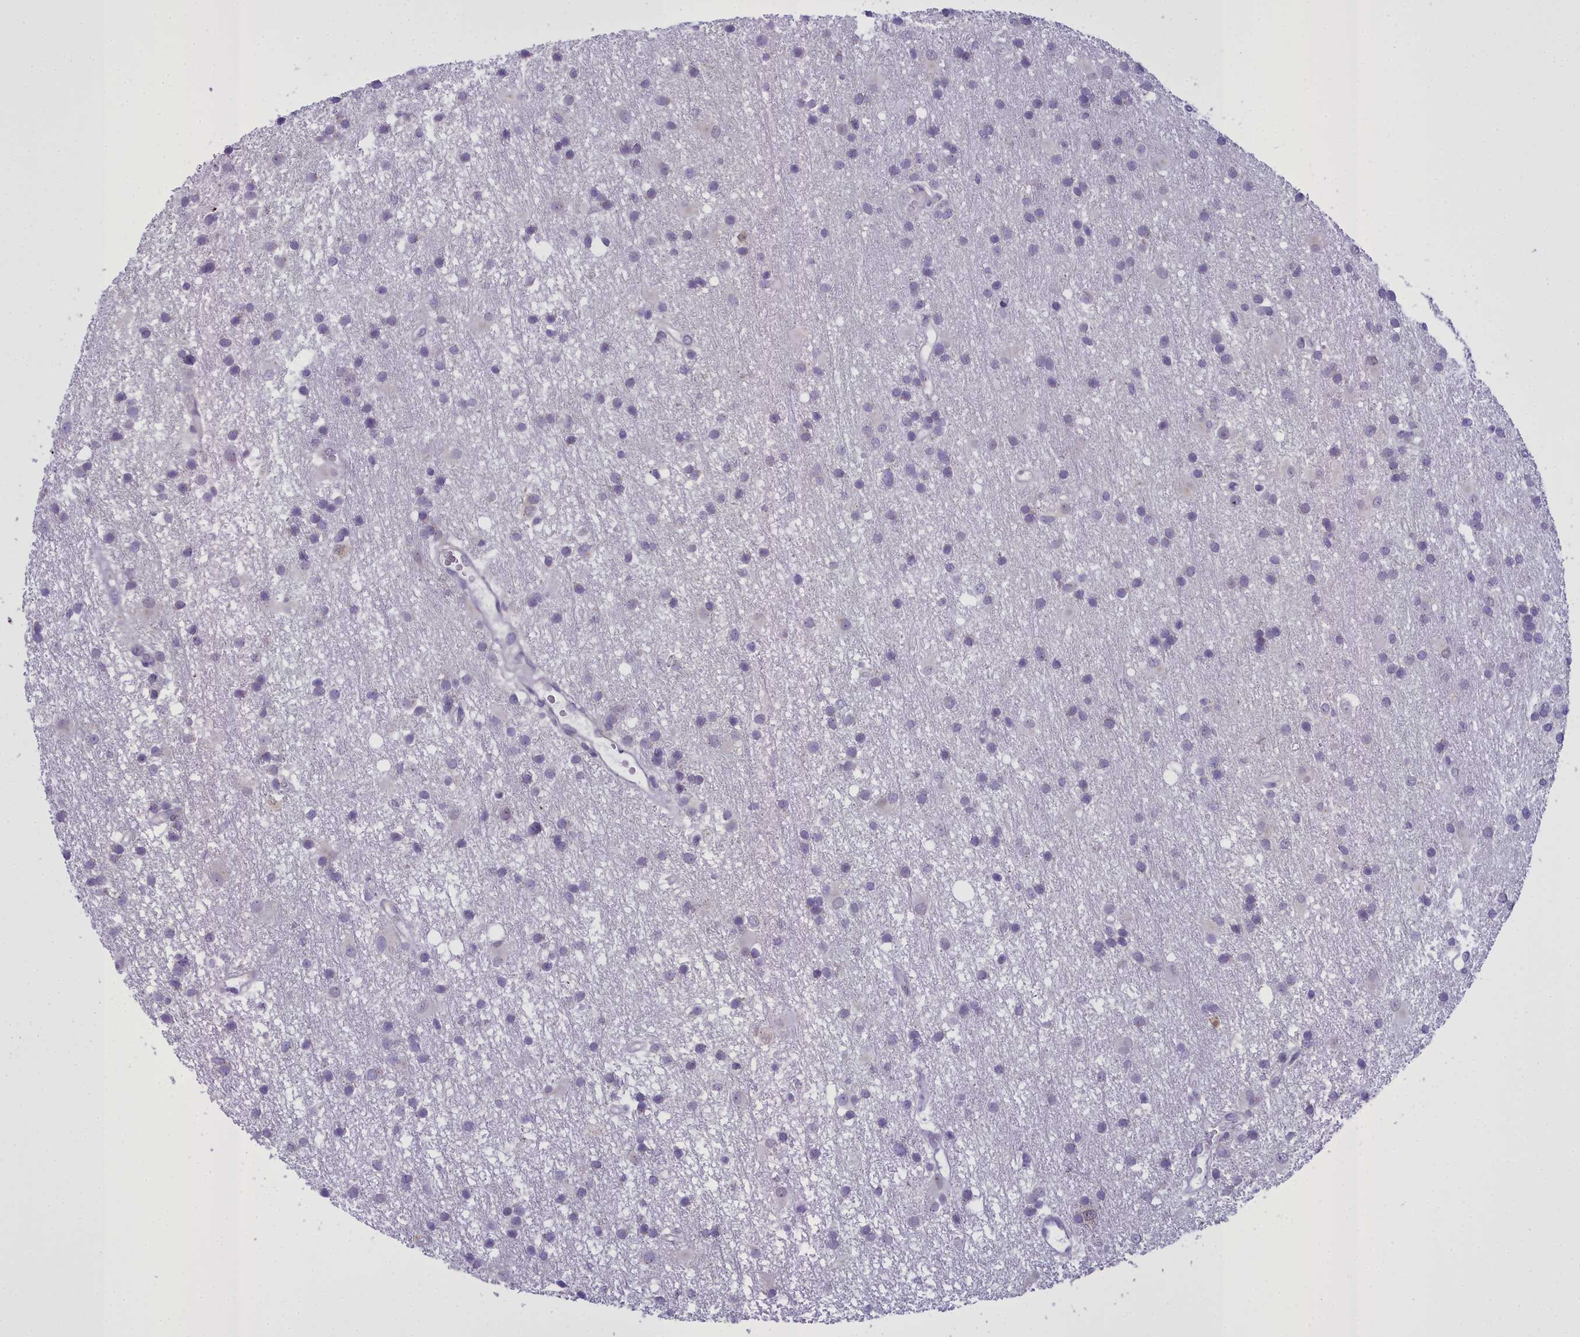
{"staining": {"intensity": "negative", "quantity": "none", "location": "none"}, "tissue": "glioma", "cell_type": "Tumor cells", "image_type": "cancer", "snomed": [{"axis": "morphology", "description": "Glioma, malignant, High grade"}, {"axis": "topography", "description": "Brain"}], "caption": "Immunohistochemical staining of glioma shows no significant expression in tumor cells.", "gene": "B9D2", "patient": {"sex": "male", "age": 77}}